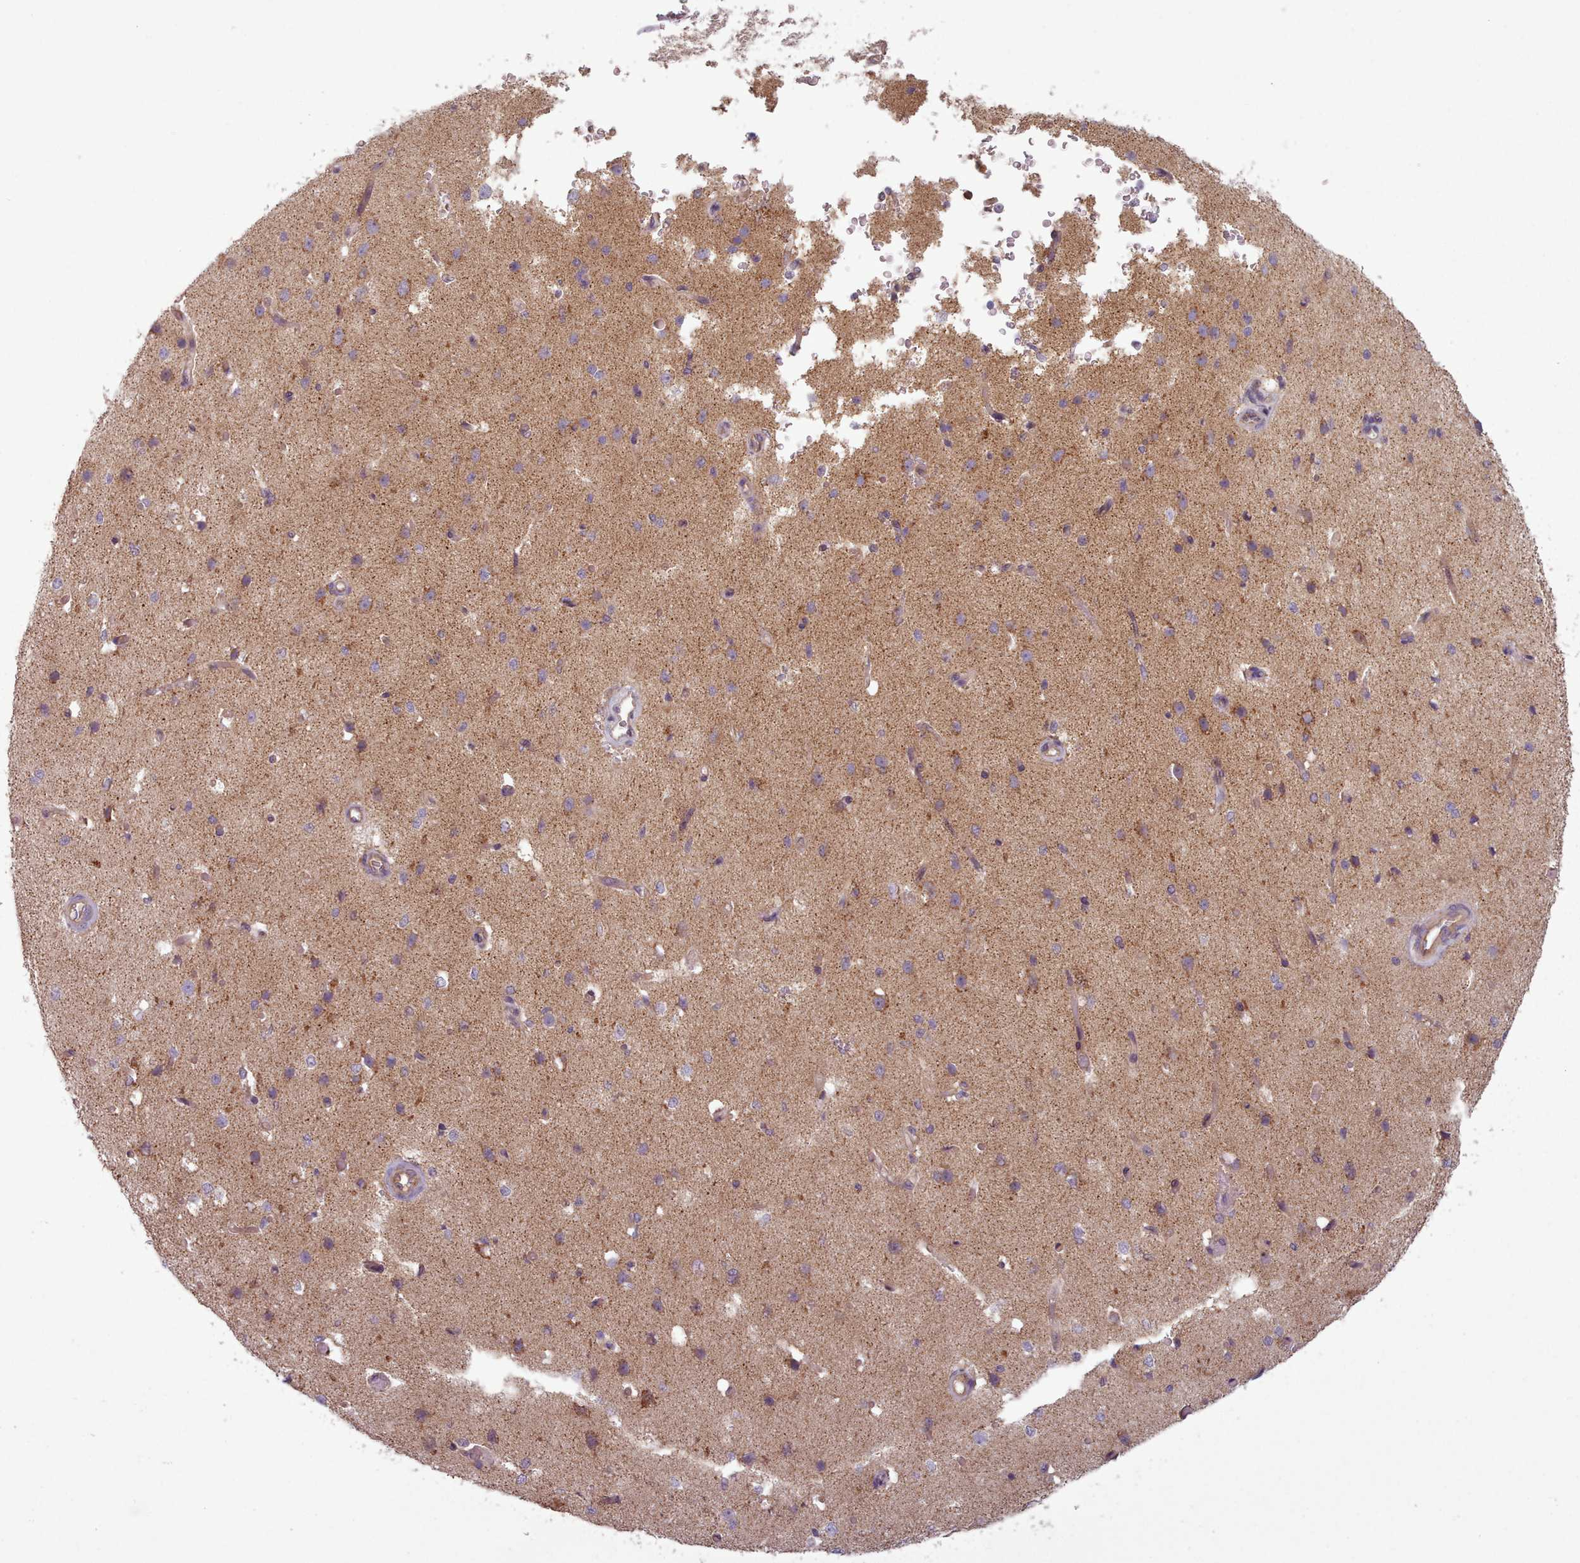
{"staining": {"intensity": "moderate", "quantity": "25%-75%", "location": "cytoplasmic/membranous"}, "tissue": "cerebral cortex", "cell_type": "Endothelial cells", "image_type": "normal", "snomed": [{"axis": "morphology", "description": "Normal tissue, NOS"}, {"axis": "morphology", "description": "Inflammation, NOS"}, {"axis": "topography", "description": "Cerebral cortex"}], "caption": "IHC photomicrograph of unremarkable cerebral cortex: cerebral cortex stained using IHC displays medium levels of moderate protein expression localized specifically in the cytoplasmic/membranous of endothelial cells, appearing as a cytoplasmic/membranous brown color.", "gene": "NT5DC2", "patient": {"sex": "male", "age": 6}}